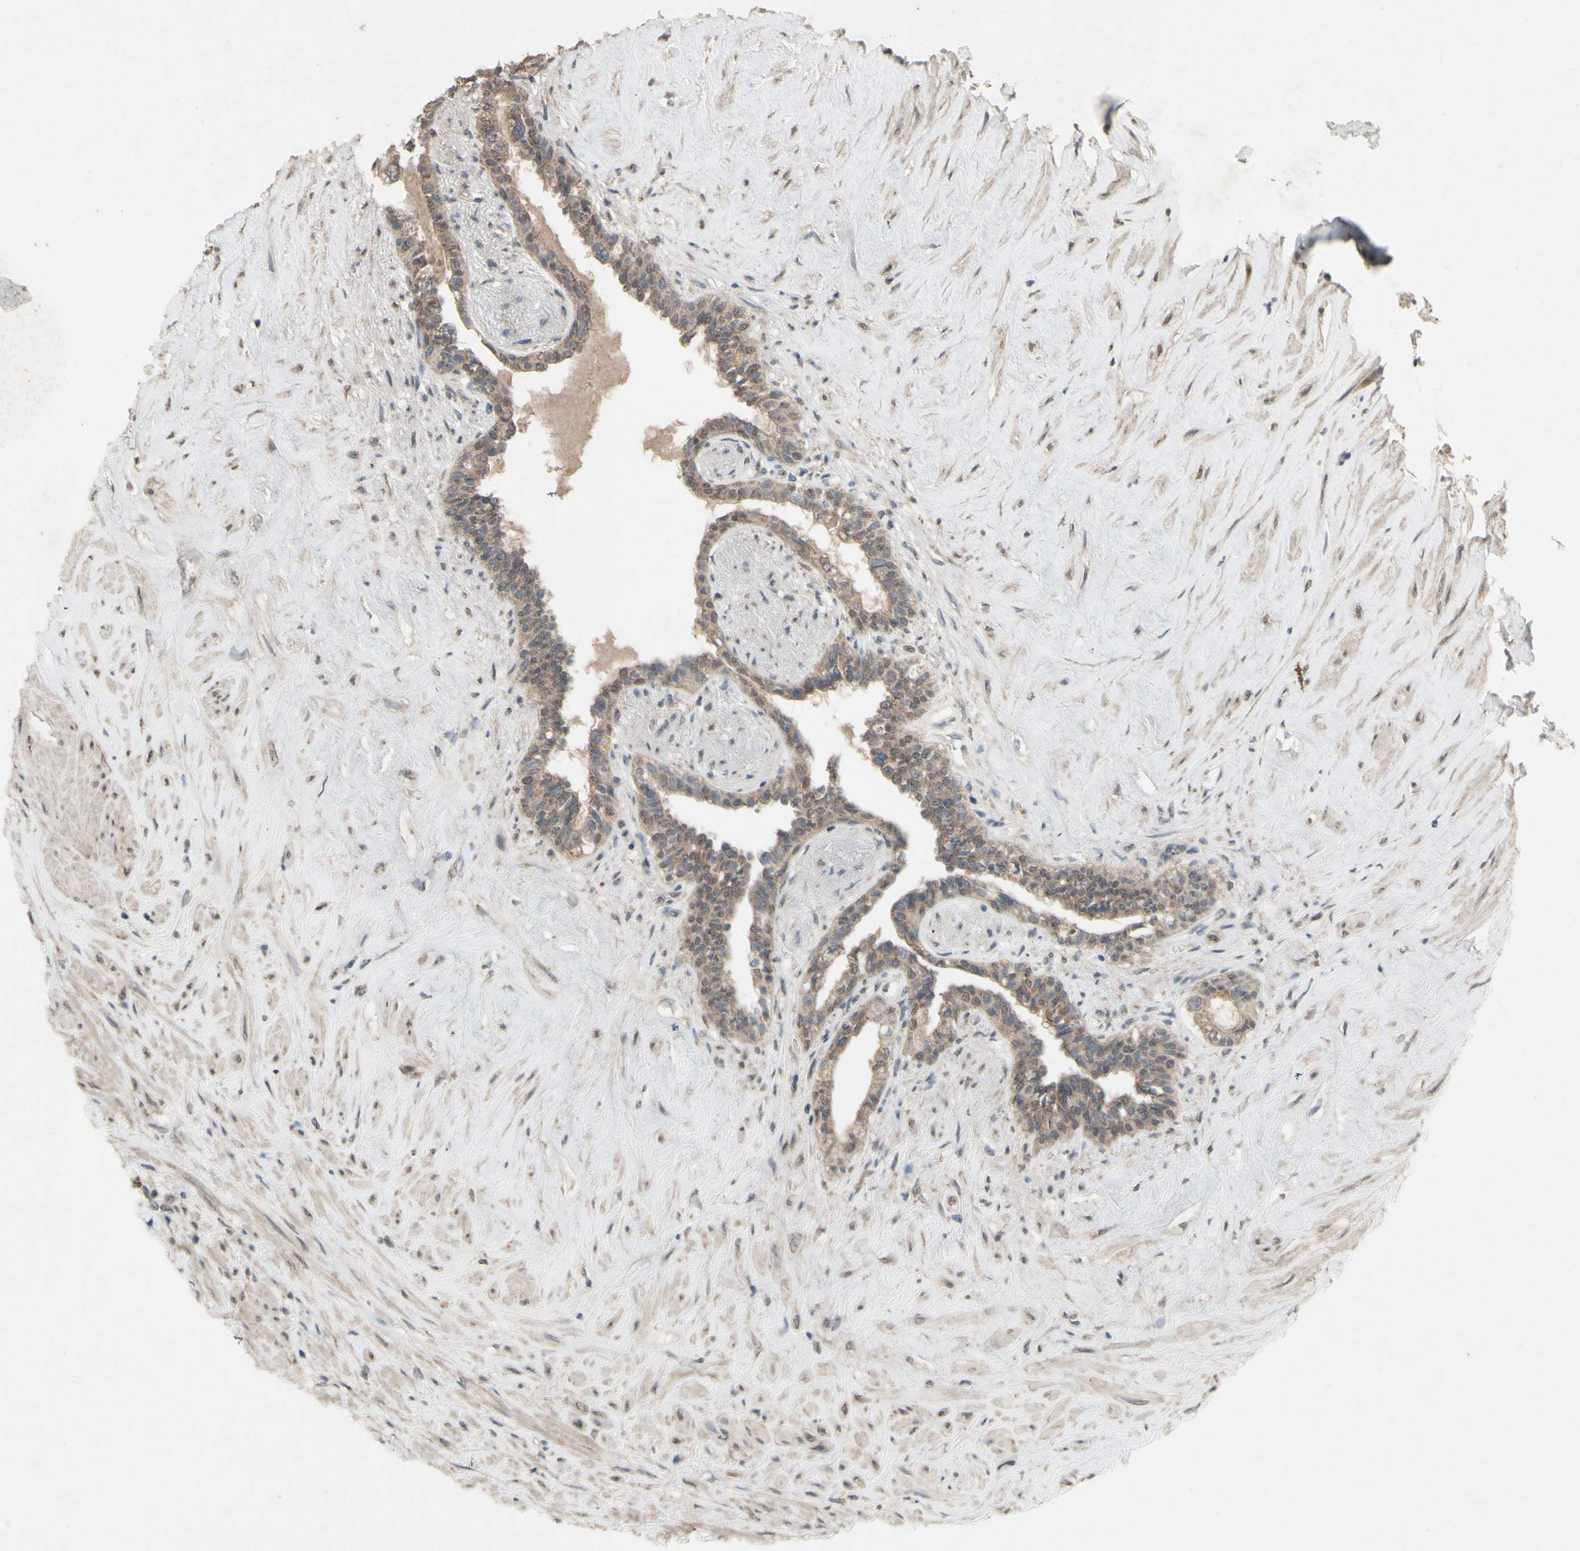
{"staining": {"intensity": "moderate", "quantity": ">75%", "location": "cytoplasmic/membranous"}, "tissue": "seminal vesicle", "cell_type": "Glandular cells", "image_type": "normal", "snomed": [{"axis": "morphology", "description": "Normal tissue, NOS"}, {"axis": "topography", "description": "Seminal veicle"}], "caption": "IHC (DAB (3,3'-diaminobenzidine)) staining of normal human seminal vesicle displays moderate cytoplasmic/membranous protein staining in about >75% of glandular cells.", "gene": "CDCP1", "patient": {"sex": "male", "age": 63}}